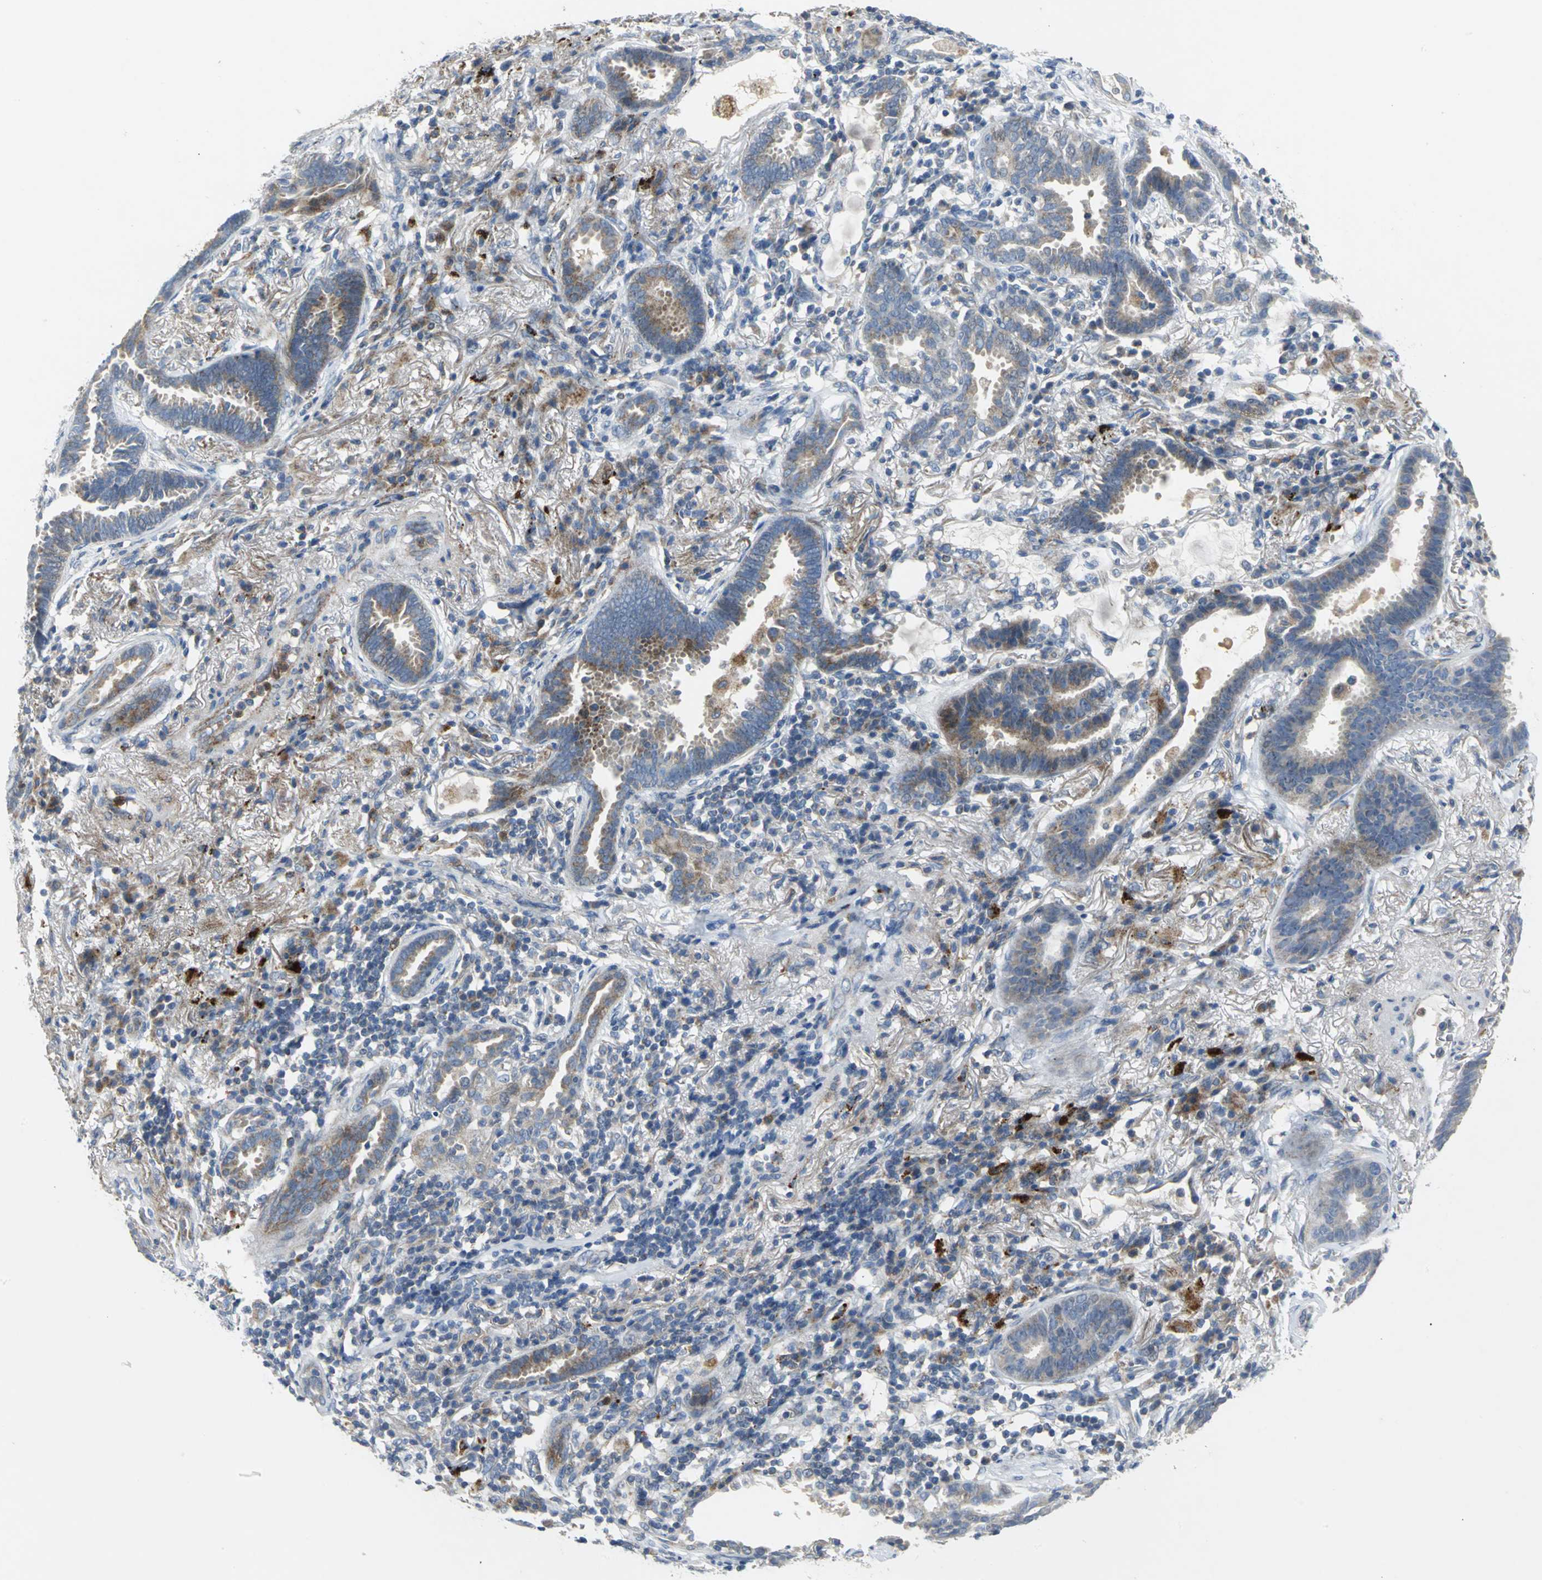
{"staining": {"intensity": "moderate", "quantity": ">75%", "location": "cytoplasmic/membranous"}, "tissue": "lung cancer", "cell_type": "Tumor cells", "image_type": "cancer", "snomed": [{"axis": "morphology", "description": "Adenocarcinoma, NOS"}, {"axis": "topography", "description": "Lung"}], "caption": "Immunohistochemistry image of adenocarcinoma (lung) stained for a protein (brown), which exhibits medium levels of moderate cytoplasmic/membranous positivity in about >75% of tumor cells.", "gene": "SPPL2B", "patient": {"sex": "female", "age": 64}}